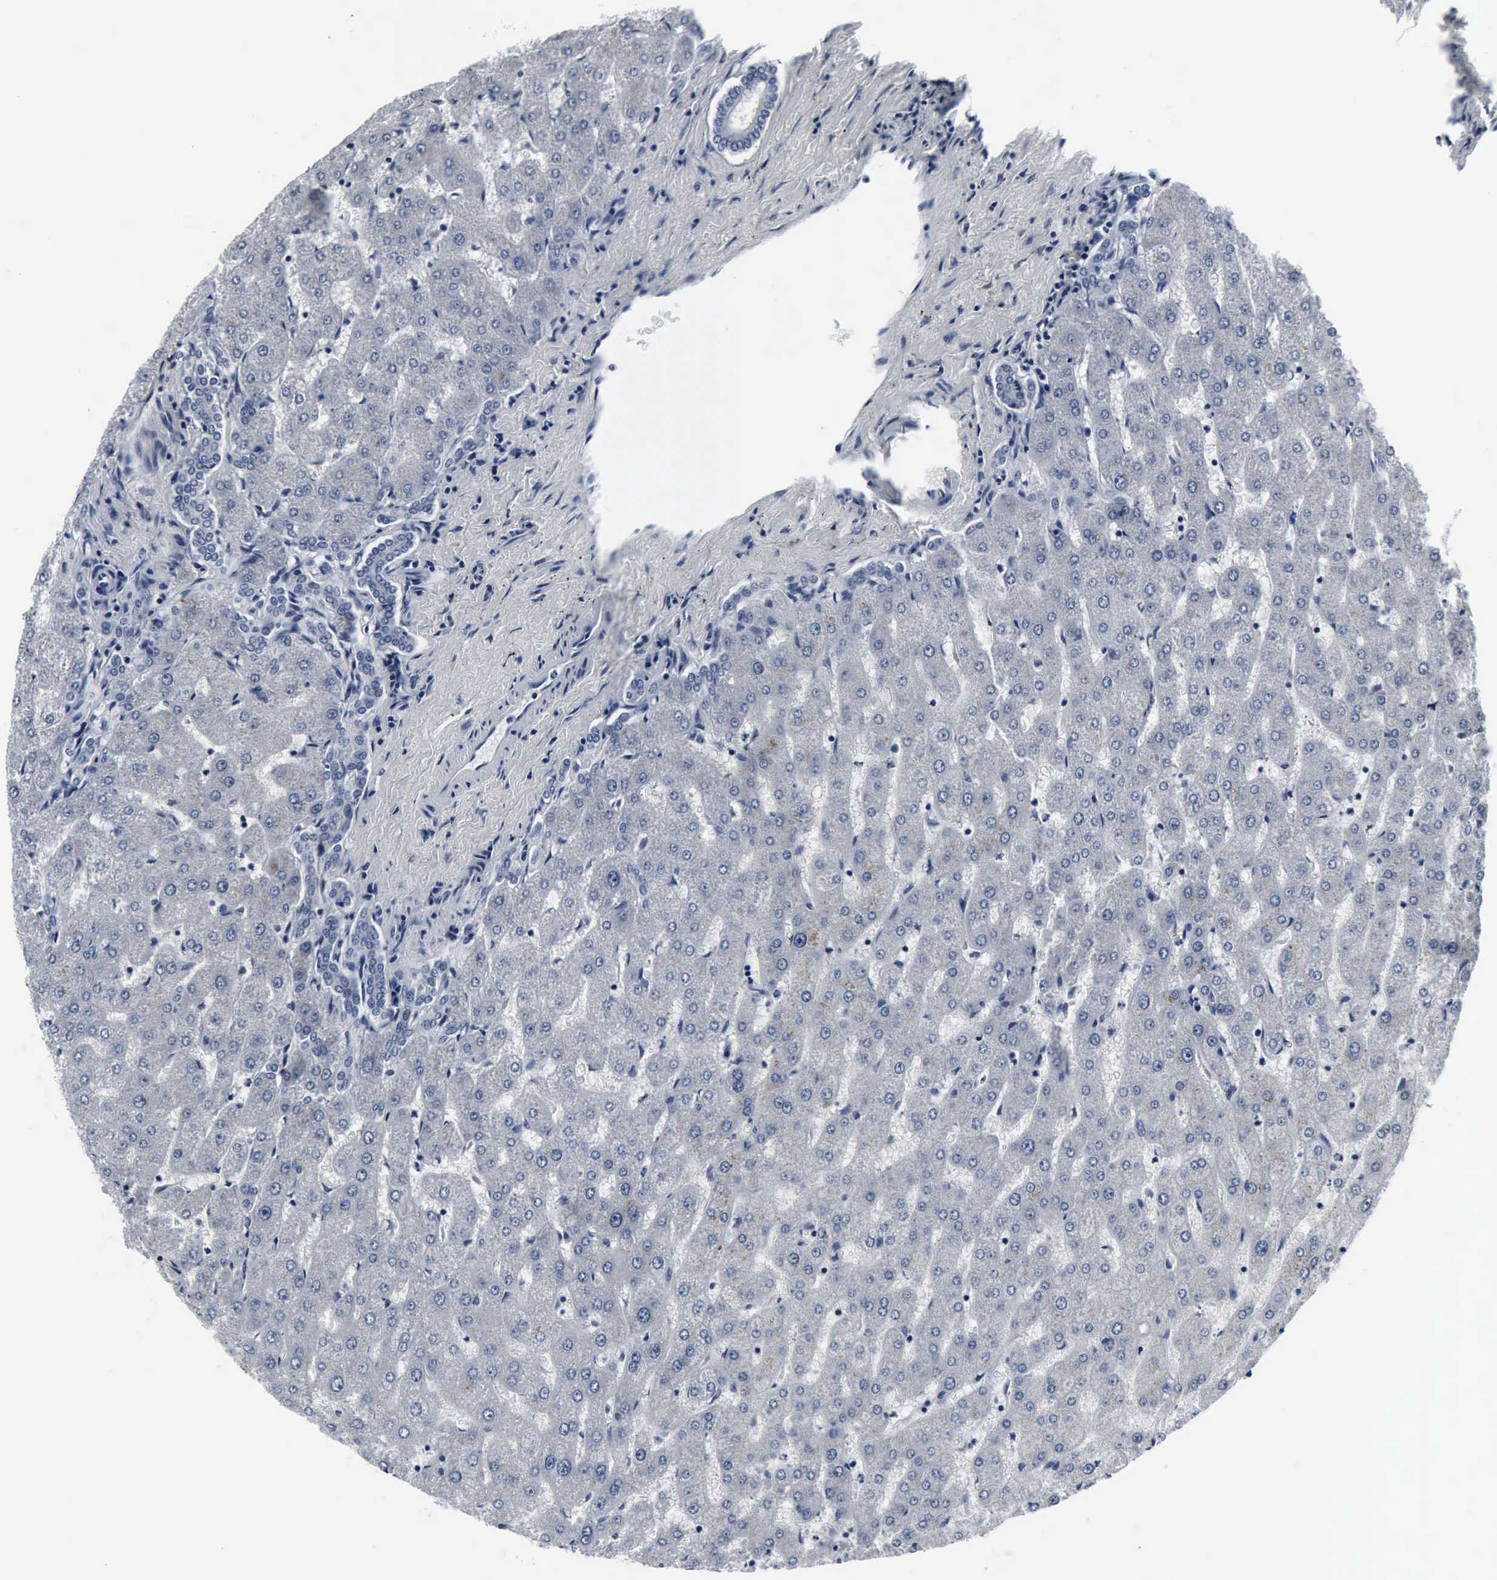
{"staining": {"intensity": "negative", "quantity": "none", "location": "none"}, "tissue": "liver", "cell_type": "Cholangiocytes", "image_type": "normal", "snomed": [{"axis": "morphology", "description": "Normal tissue, NOS"}, {"axis": "topography", "description": "Liver"}], "caption": "Immunohistochemistry photomicrograph of unremarkable liver stained for a protein (brown), which exhibits no positivity in cholangiocytes. Brightfield microscopy of IHC stained with DAB (brown) and hematoxylin (blue), captured at high magnification.", "gene": "SNAP25", "patient": {"sex": "male", "age": 67}}